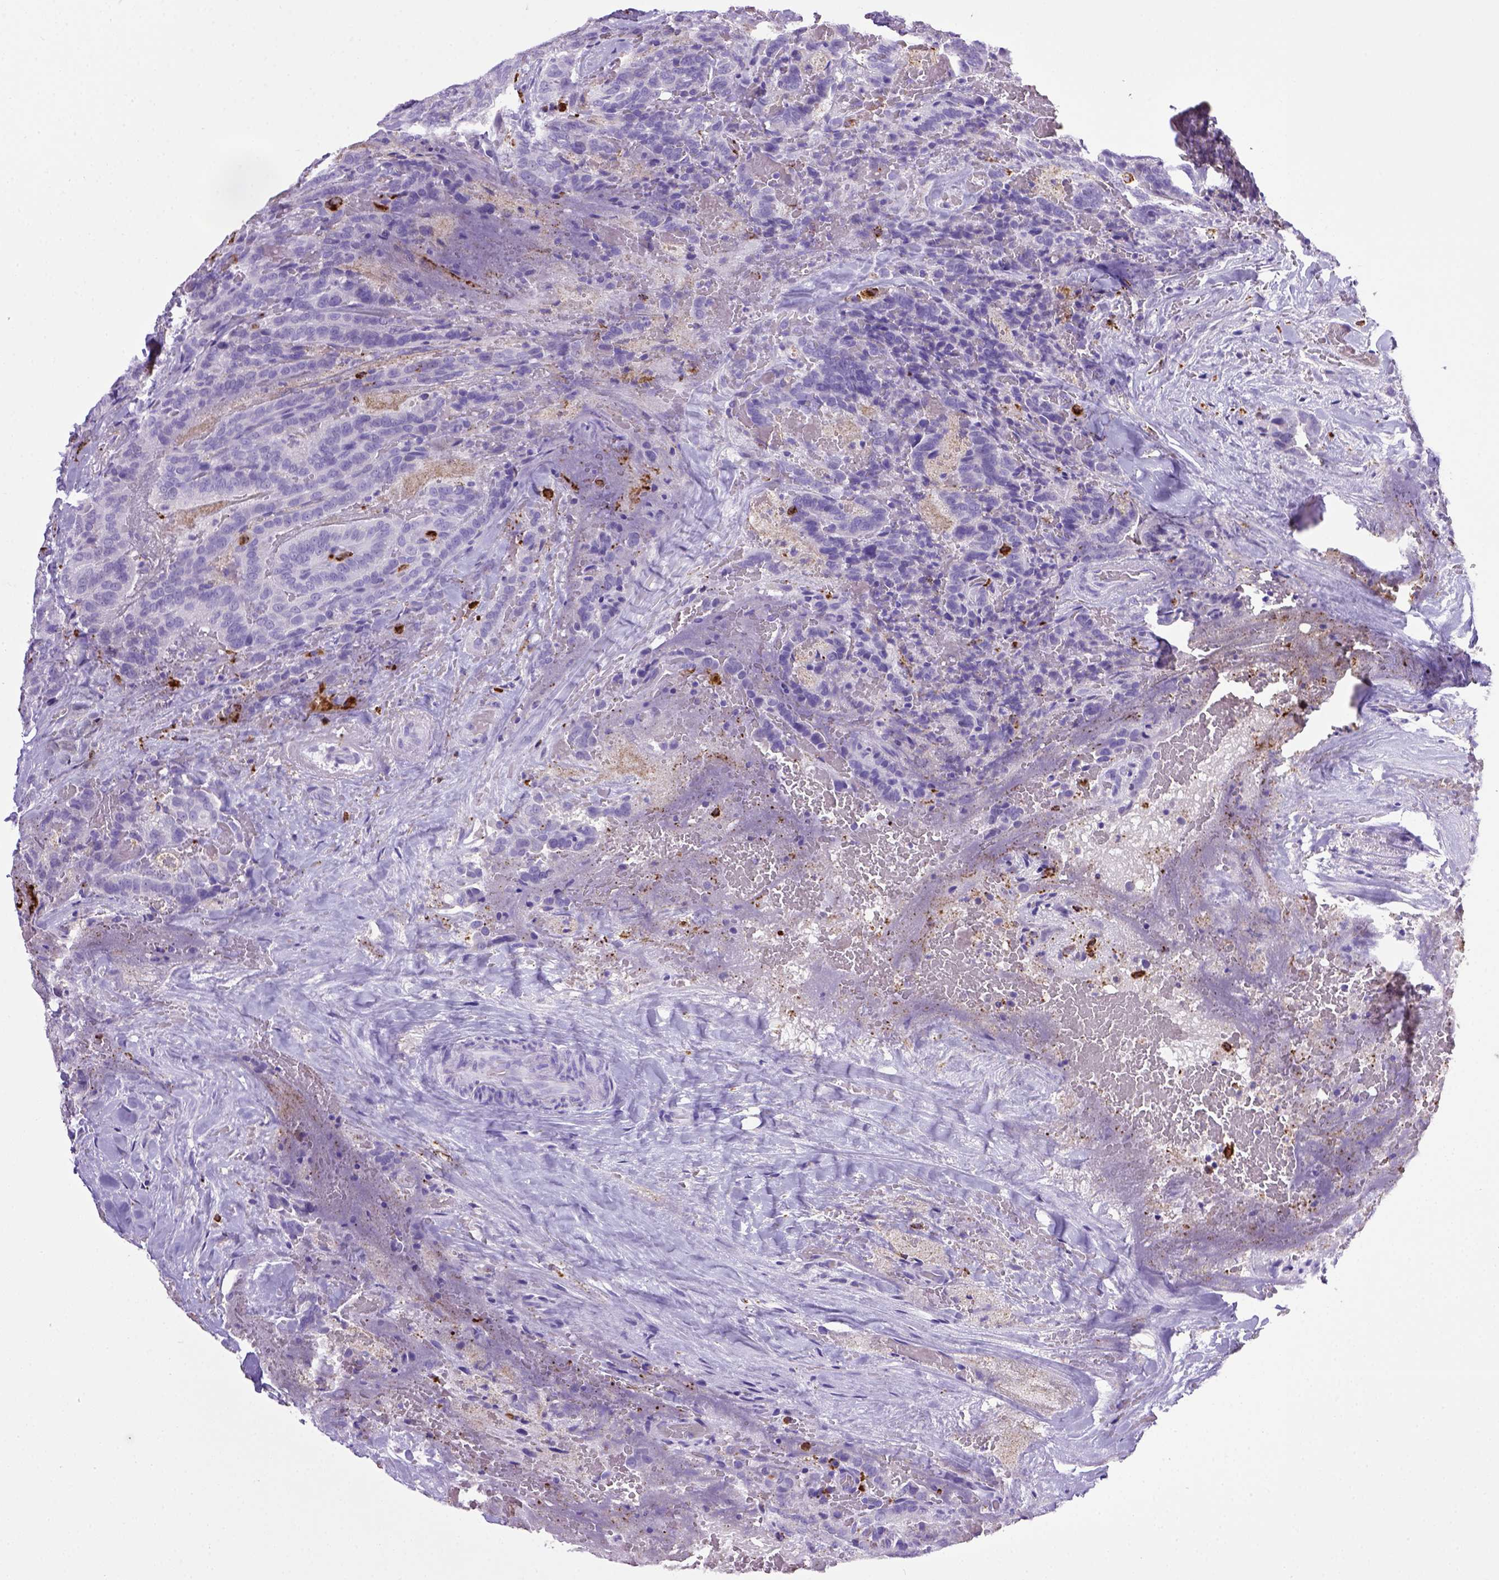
{"staining": {"intensity": "negative", "quantity": "none", "location": "none"}, "tissue": "thyroid cancer", "cell_type": "Tumor cells", "image_type": "cancer", "snomed": [{"axis": "morphology", "description": "Papillary adenocarcinoma, NOS"}, {"axis": "topography", "description": "Thyroid gland"}], "caption": "DAB immunohistochemical staining of thyroid cancer (papillary adenocarcinoma) displays no significant expression in tumor cells.", "gene": "CD68", "patient": {"sex": "male", "age": 61}}